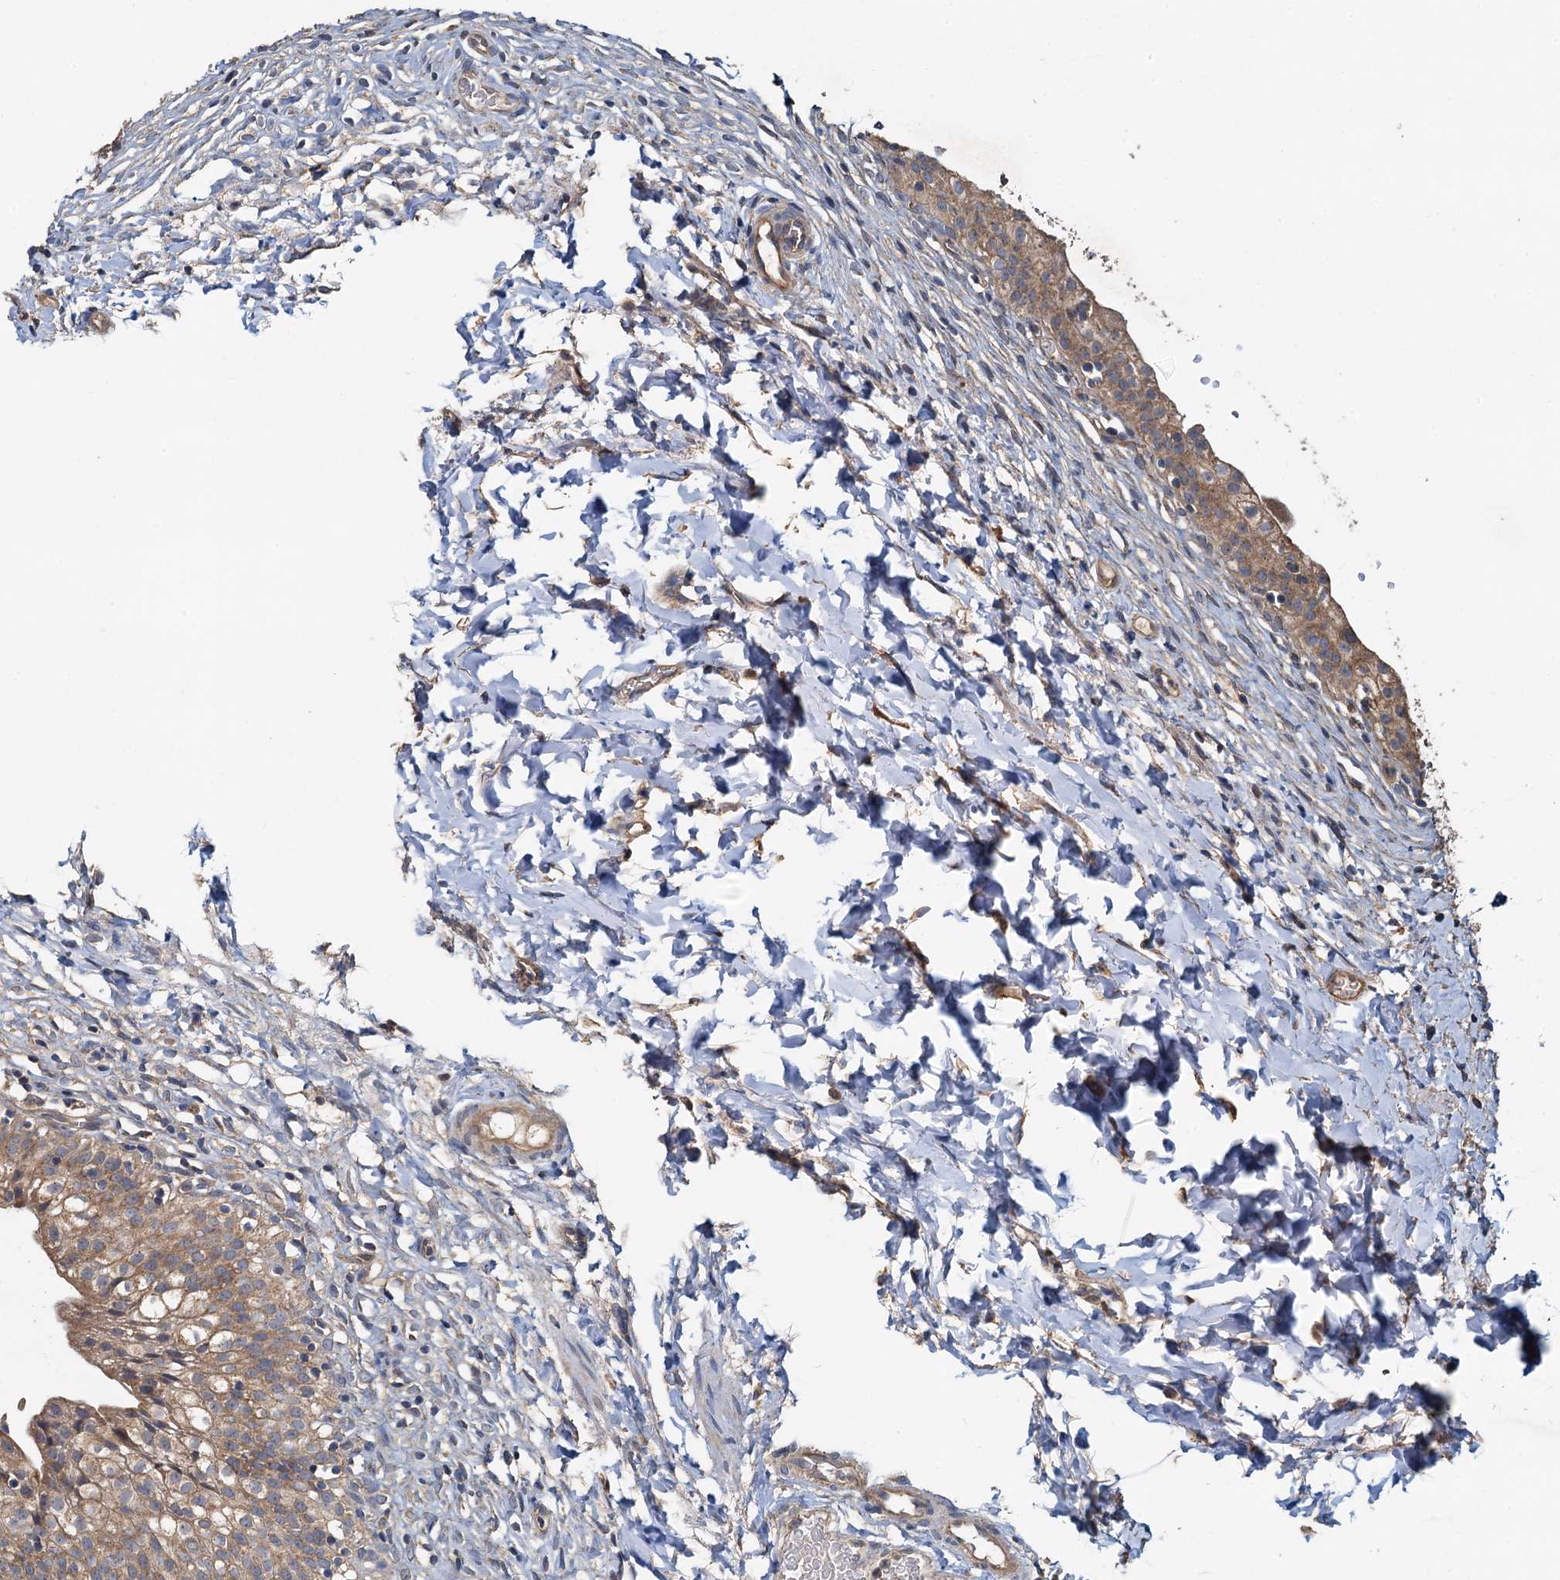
{"staining": {"intensity": "moderate", "quantity": ">75%", "location": "cytoplasmic/membranous"}, "tissue": "urinary bladder", "cell_type": "Urothelial cells", "image_type": "normal", "snomed": [{"axis": "morphology", "description": "Normal tissue, NOS"}, {"axis": "topography", "description": "Urinary bladder"}], "caption": "Protein expression analysis of normal urinary bladder shows moderate cytoplasmic/membranous positivity in about >75% of urothelial cells.", "gene": "HYI", "patient": {"sex": "male", "age": 55}}